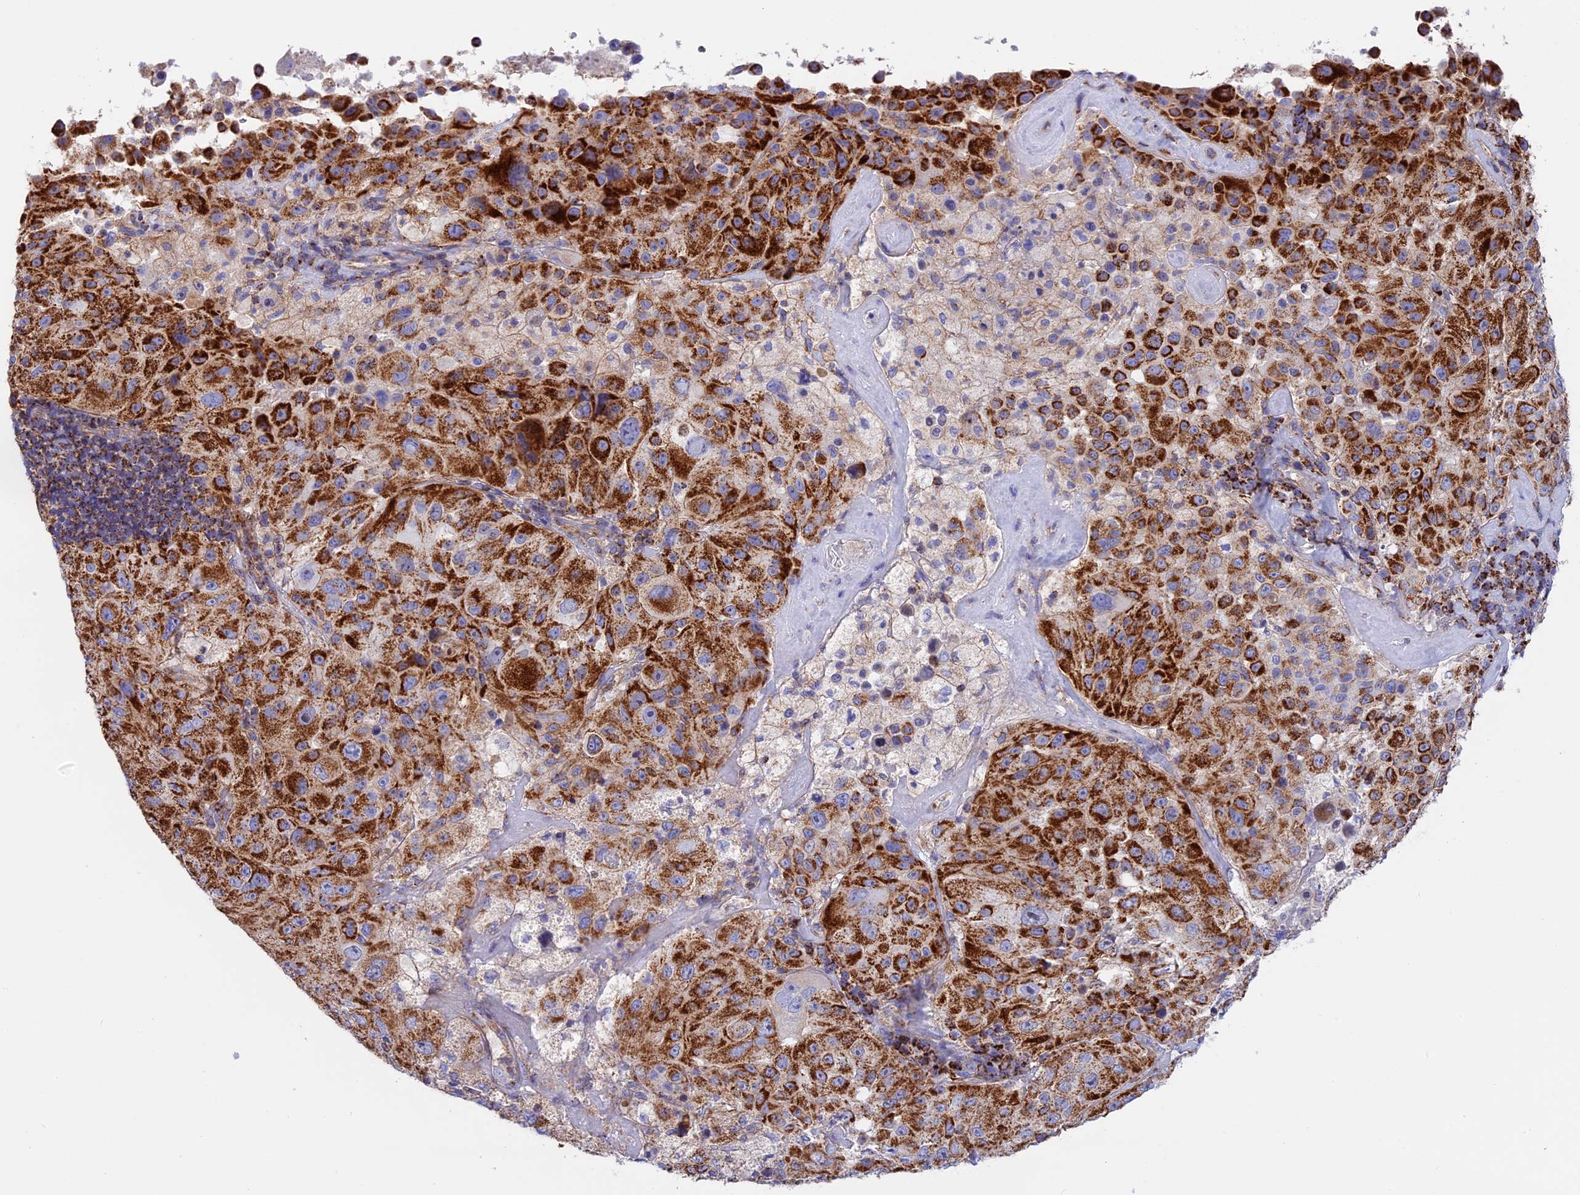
{"staining": {"intensity": "strong", "quantity": ">75%", "location": "cytoplasmic/membranous"}, "tissue": "melanoma", "cell_type": "Tumor cells", "image_type": "cancer", "snomed": [{"axis": "morphology", "description": "Malignant melanoma, Metastatic site"}, {"axis": "topography", "description": "Lymph node"}], "caption": "A photomicrograph of human malignant melanoma (metastatic site) stained for a protein displays strong cytoplasmic/membranous brown staining in tumor cells.", "gene": "GCDH", "patient": {"sex": "male", "age": 62}}